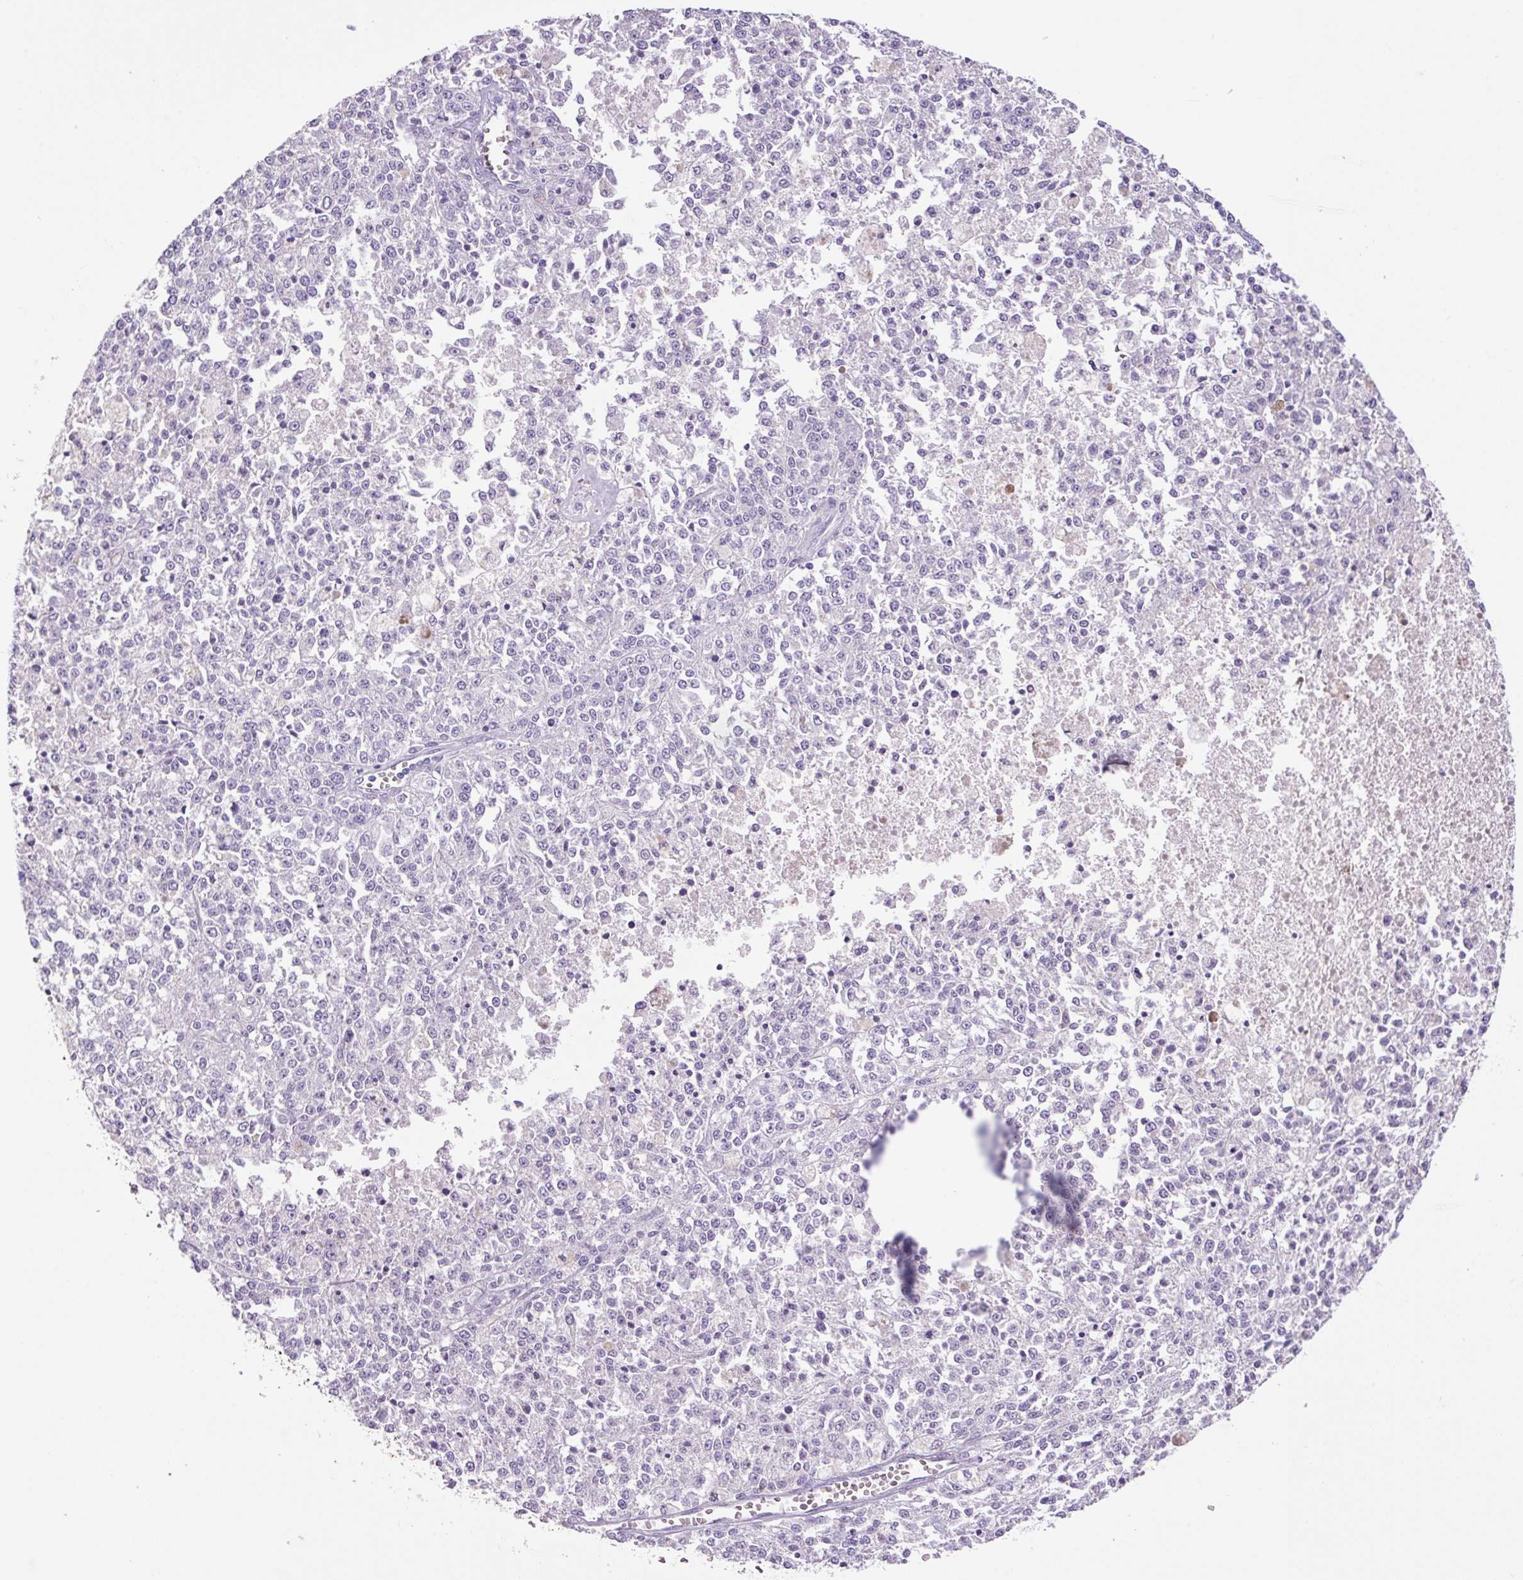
{"staining": {"intensity": "negative", "quantity": "none", "location": "none"}, "tissue": "melanoma", "cell_type": "Tumor cells", "image_type": "cancer", "snomed": [{"axis": "morphology", "description": "Malignant melanoma, NOS"}, {"axis": "topography", "description": "Skin"}], "caption": "IHC photomicrograph of human melanoma stained for a protein (brown), which reveals no staining in tumor cells. (DAB (3,3'-diaminobenzidine) immunohistochemistry (IHC), high magnification).", "gene": "CHGA", "patient": {"sex": "female", "age": 64}}